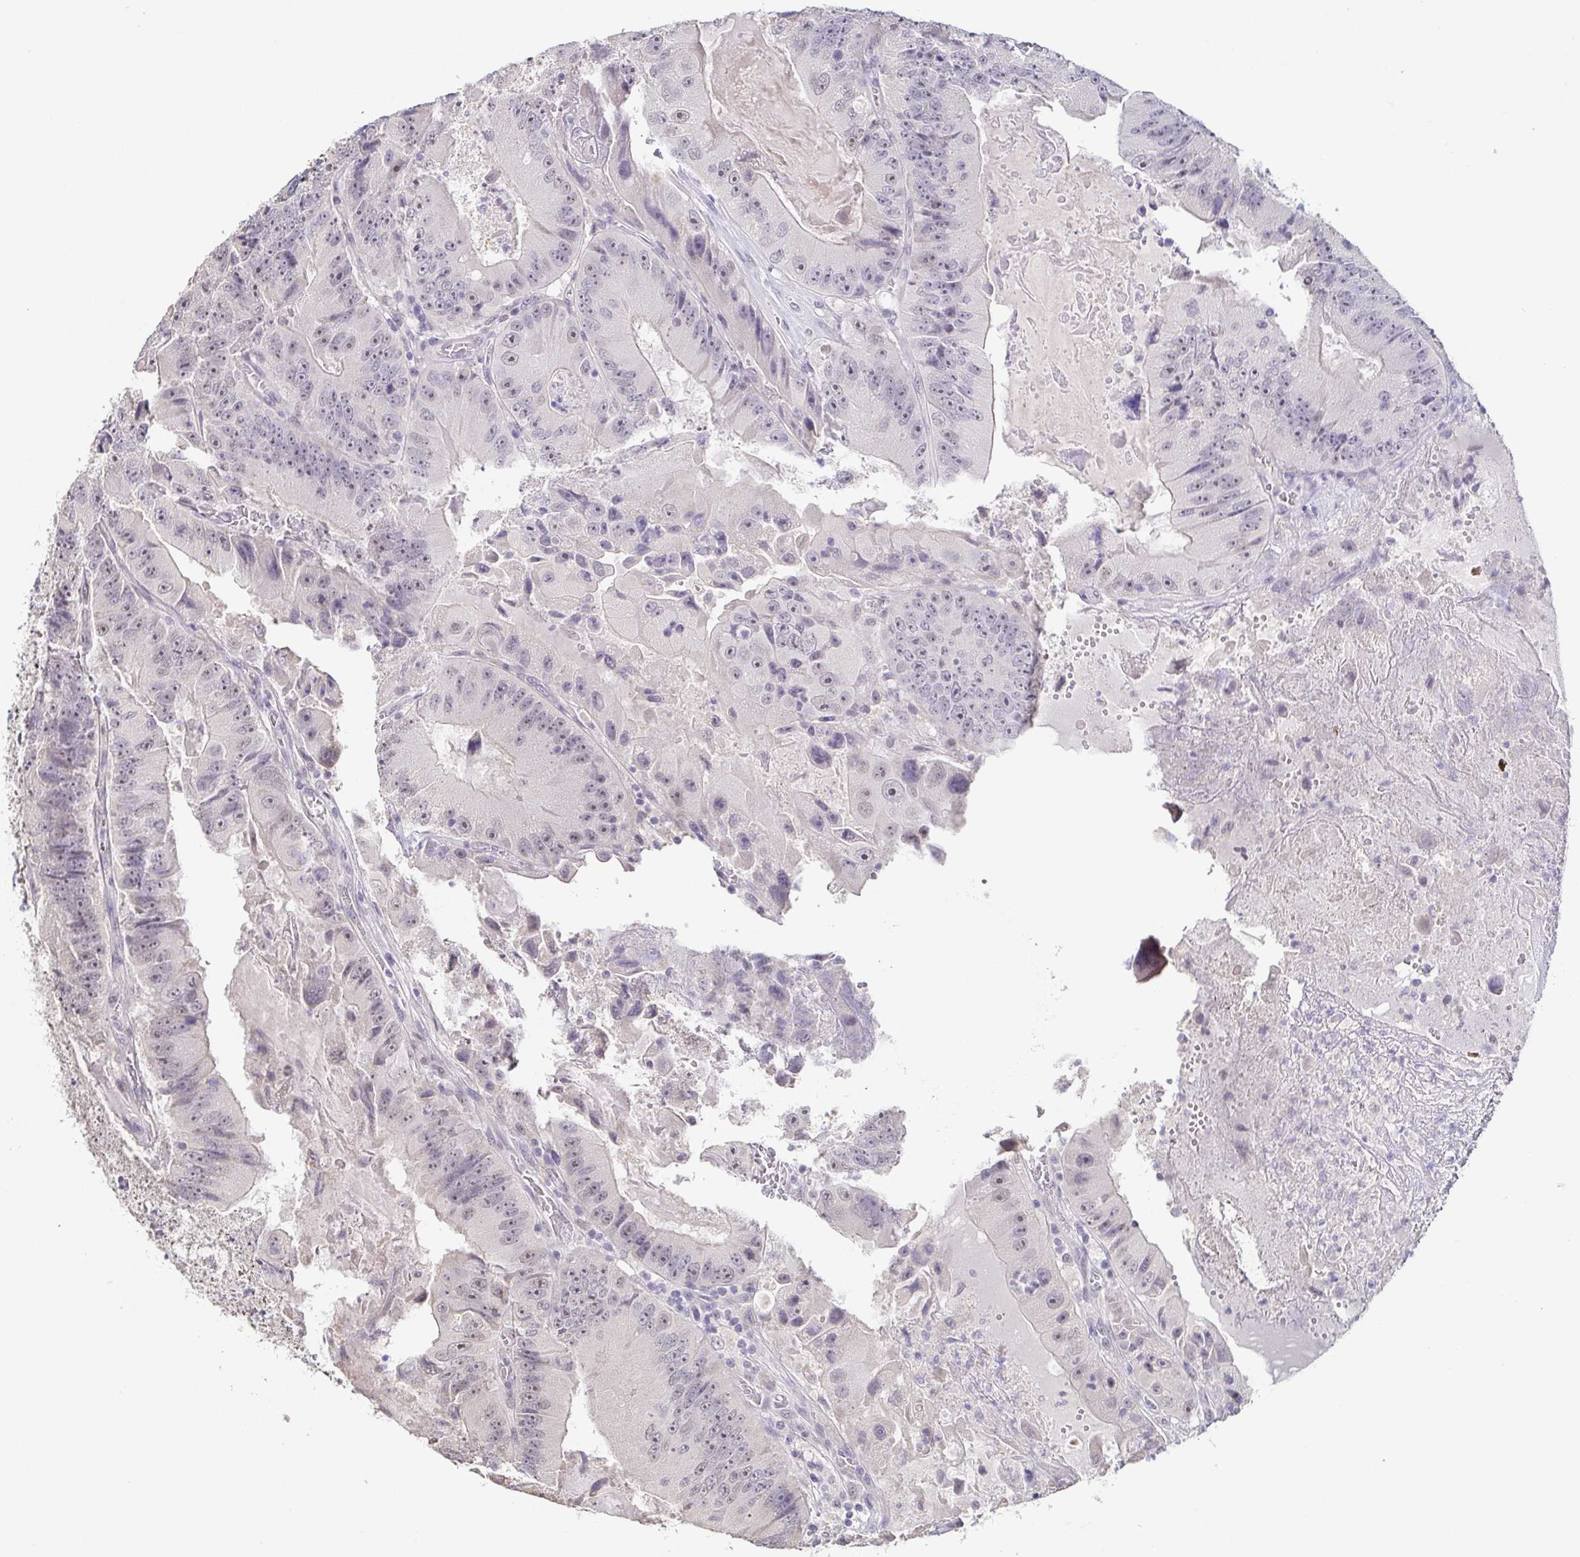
{"staining": {"intensity": "weak", "quantity": "25%-75%", "location": "nuclear"}, "tissue": "colorectal cancer", "cell_type": "Tumor cells", "image_type": "cancer", "snomed": [{"axis": "morphology", "description": "Adenocarcinoma, NOS"}, {"axis": "topography", "description": "Colon"}], "caption": "Protein expression analysis of human colorectal adenocarcinoma reveals weak nuclear positivity in about 25%-75% of tumor cells.", "gene": "NEFH", "patient": {"sex": "female", "age": 86}}